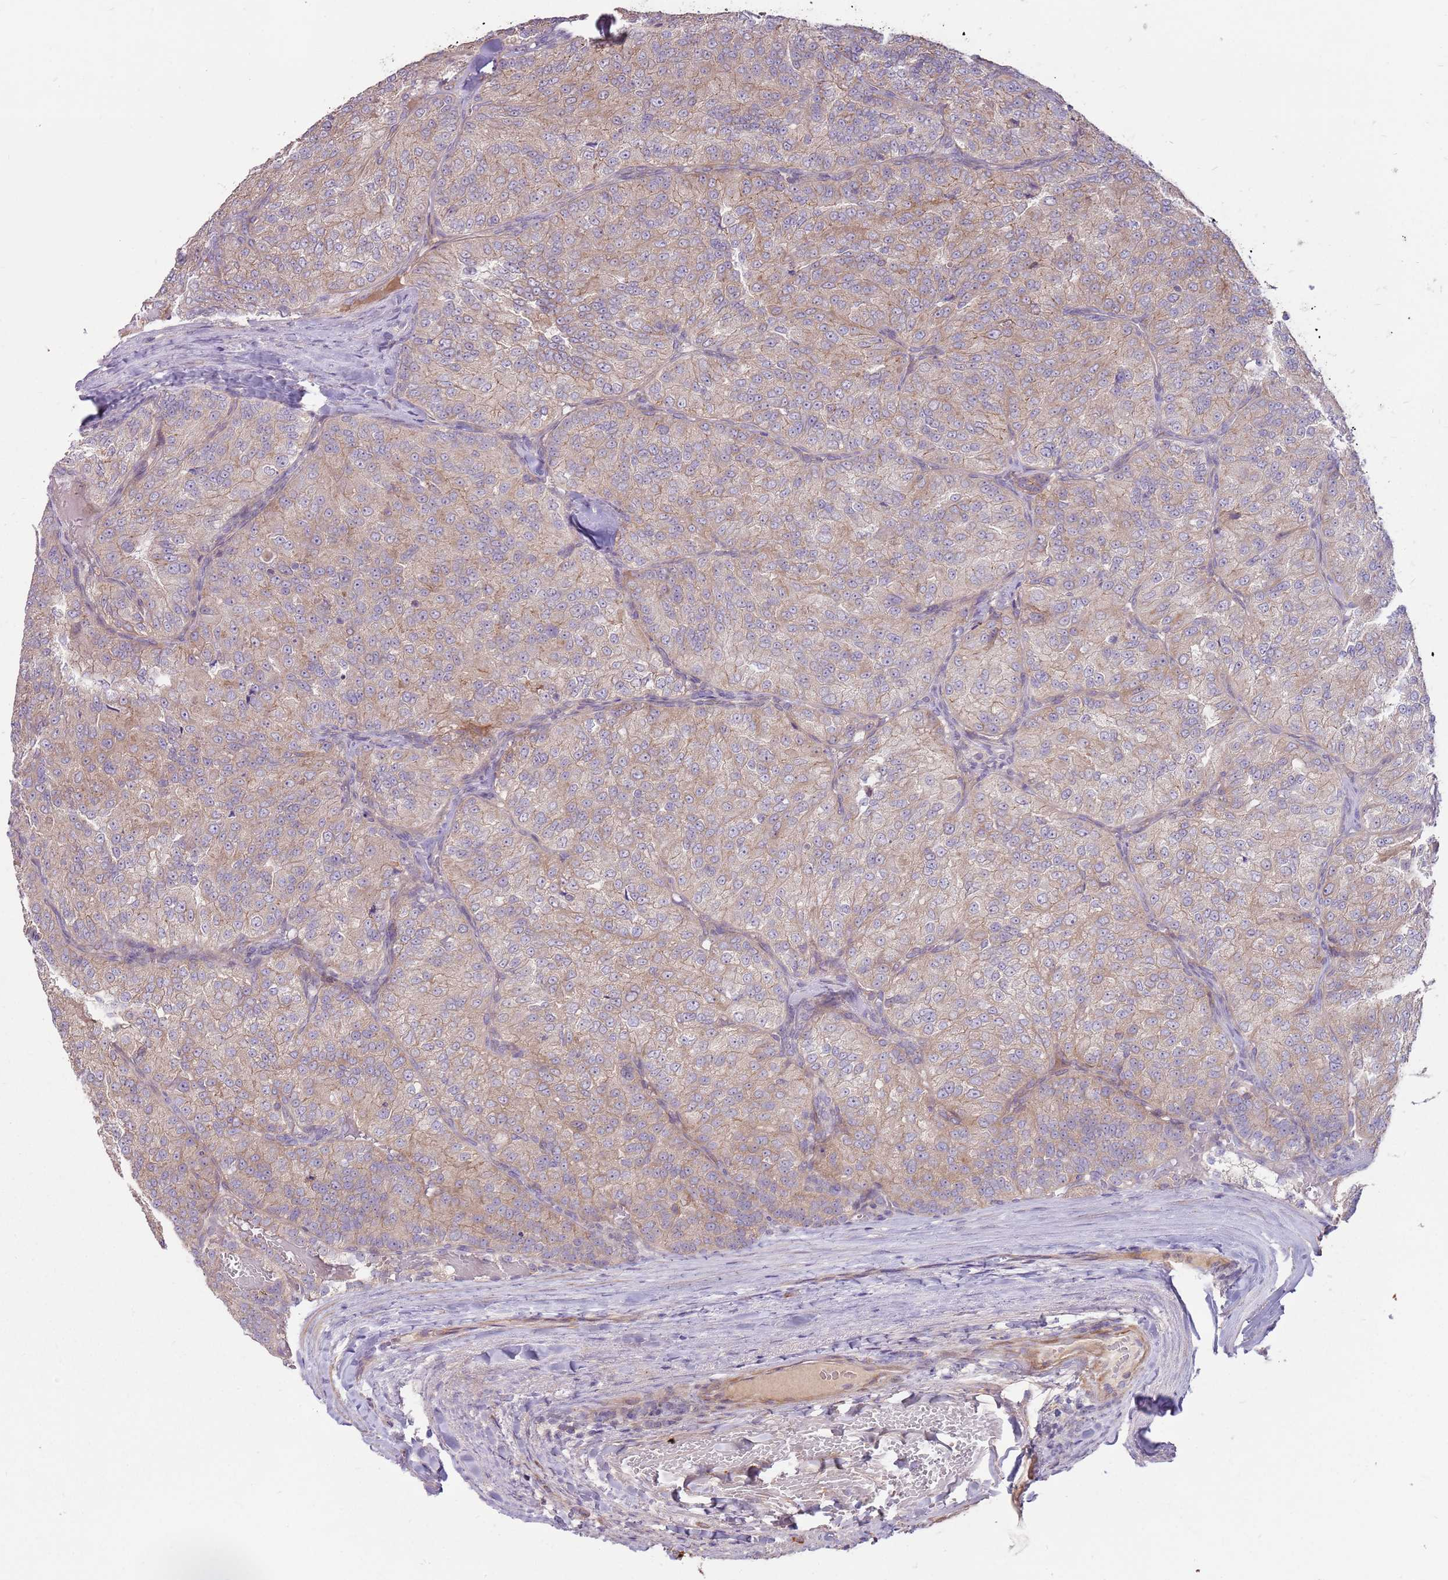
{"staining": {"intensity": "weak", "quantity": "25%-75%", "location": "cytoplasmic/membranous"}, "tissue": "renal cancer", "cell_type": "Tumor cells", "image_type": "cancer", "snomed": [{"axis": "morphology", "description": "Adenocarcinoma, NOS"}, {"axis": "topography", "description": "Kidney"}], "caption": "Human renal cancer stained for a protein (brown) reveals weak cytoplasmic/membranous positive staining in about 25%-75% of tumor cells.", "gene": "SPATA31D1", "patient": {"sex": "female", "age": 63}}